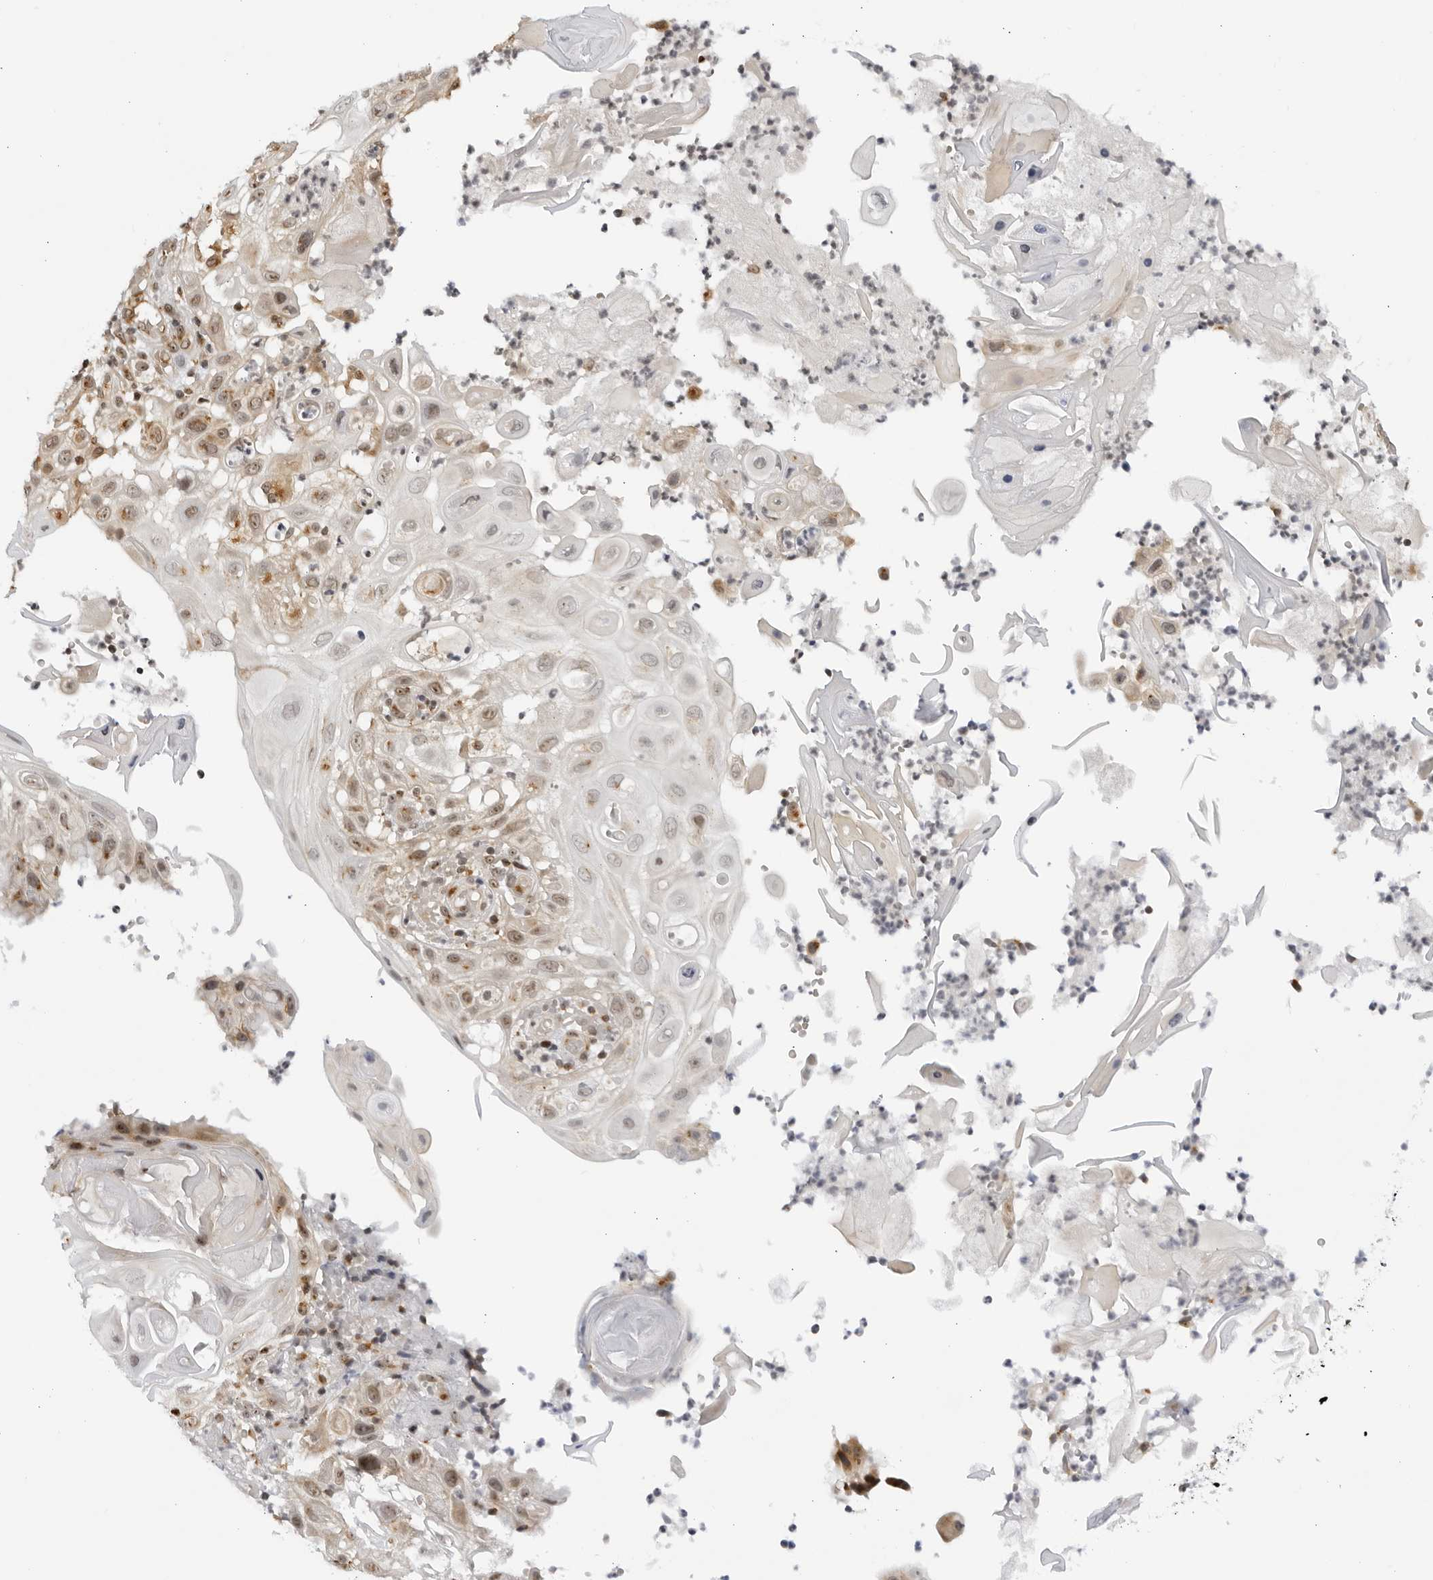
{"staining": {"intensity": "weak", "quantity": "25%-75%", "location": "cytoplasmic/membranous,nuclear"}, "tissue": "skin cancer", "cell_type": "Tumor cells", "image_type": "cancer", "snomed": [{"axis": "morphology", "description": "Normal tissue, NOS"}, {"axis": "morphology", "description": "Squamous cell carcinoma, NOS"}, {"axis": "topography", "description": "Skin"}], "caption": "Immunohistochemistry staining of squamous cell carcinoma (skin), which displays low levels of weak cytoplasmic/membranous and nuclear staining in approximately 25%-75% of tumor cells indicating weak cytoplasmic/membranous and nuclear protein staining. The staining was performed using DAB (3,3'-diaminobenzidine) (brown) for protein detection and nuclei were counterstained in hematoxylin (blue).", "gene": "RASGEF1C", "patient": {"sex": "female", "age": 96}}